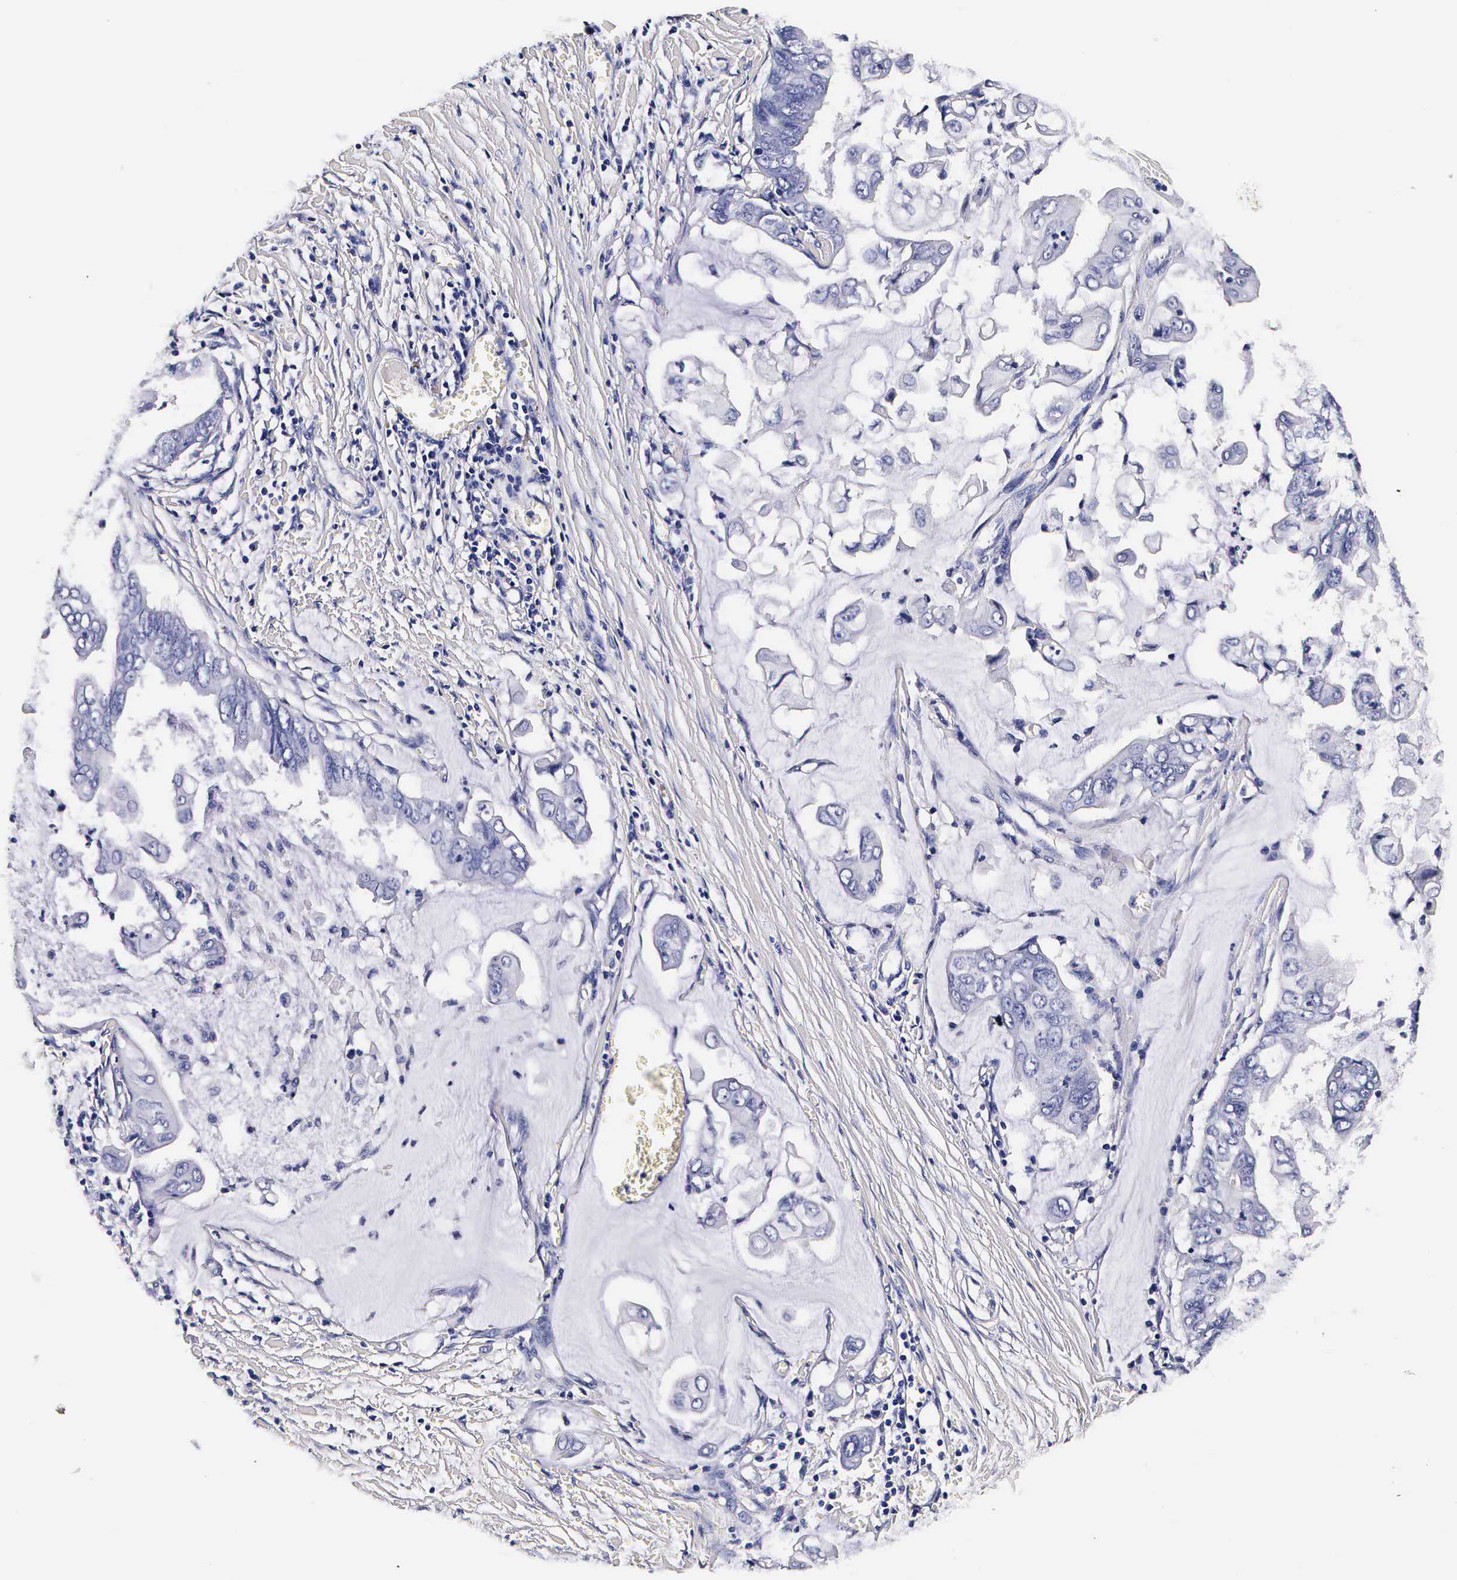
{"staining": {"intensity": "negative", "quantity": "none", "location": "none"}, "tissue": "stomach cancer", "cell_type": "Tumor cells", "image_type": "cancer", "snomed": [{"axis": "morphology", "description": "Adenocarcinoma, NOS"}, {"axis": "topography", "description": "Stomach, upper"}], "caption": "IHC photomicrograph of neoplastic tissue: human stomach cancer (adenocarcinoma) stained with DAB demonstrates no significant protein positivity in tumor cells.", "gene": "IAPP", "patient": {"sex": "male", "age": 80}}